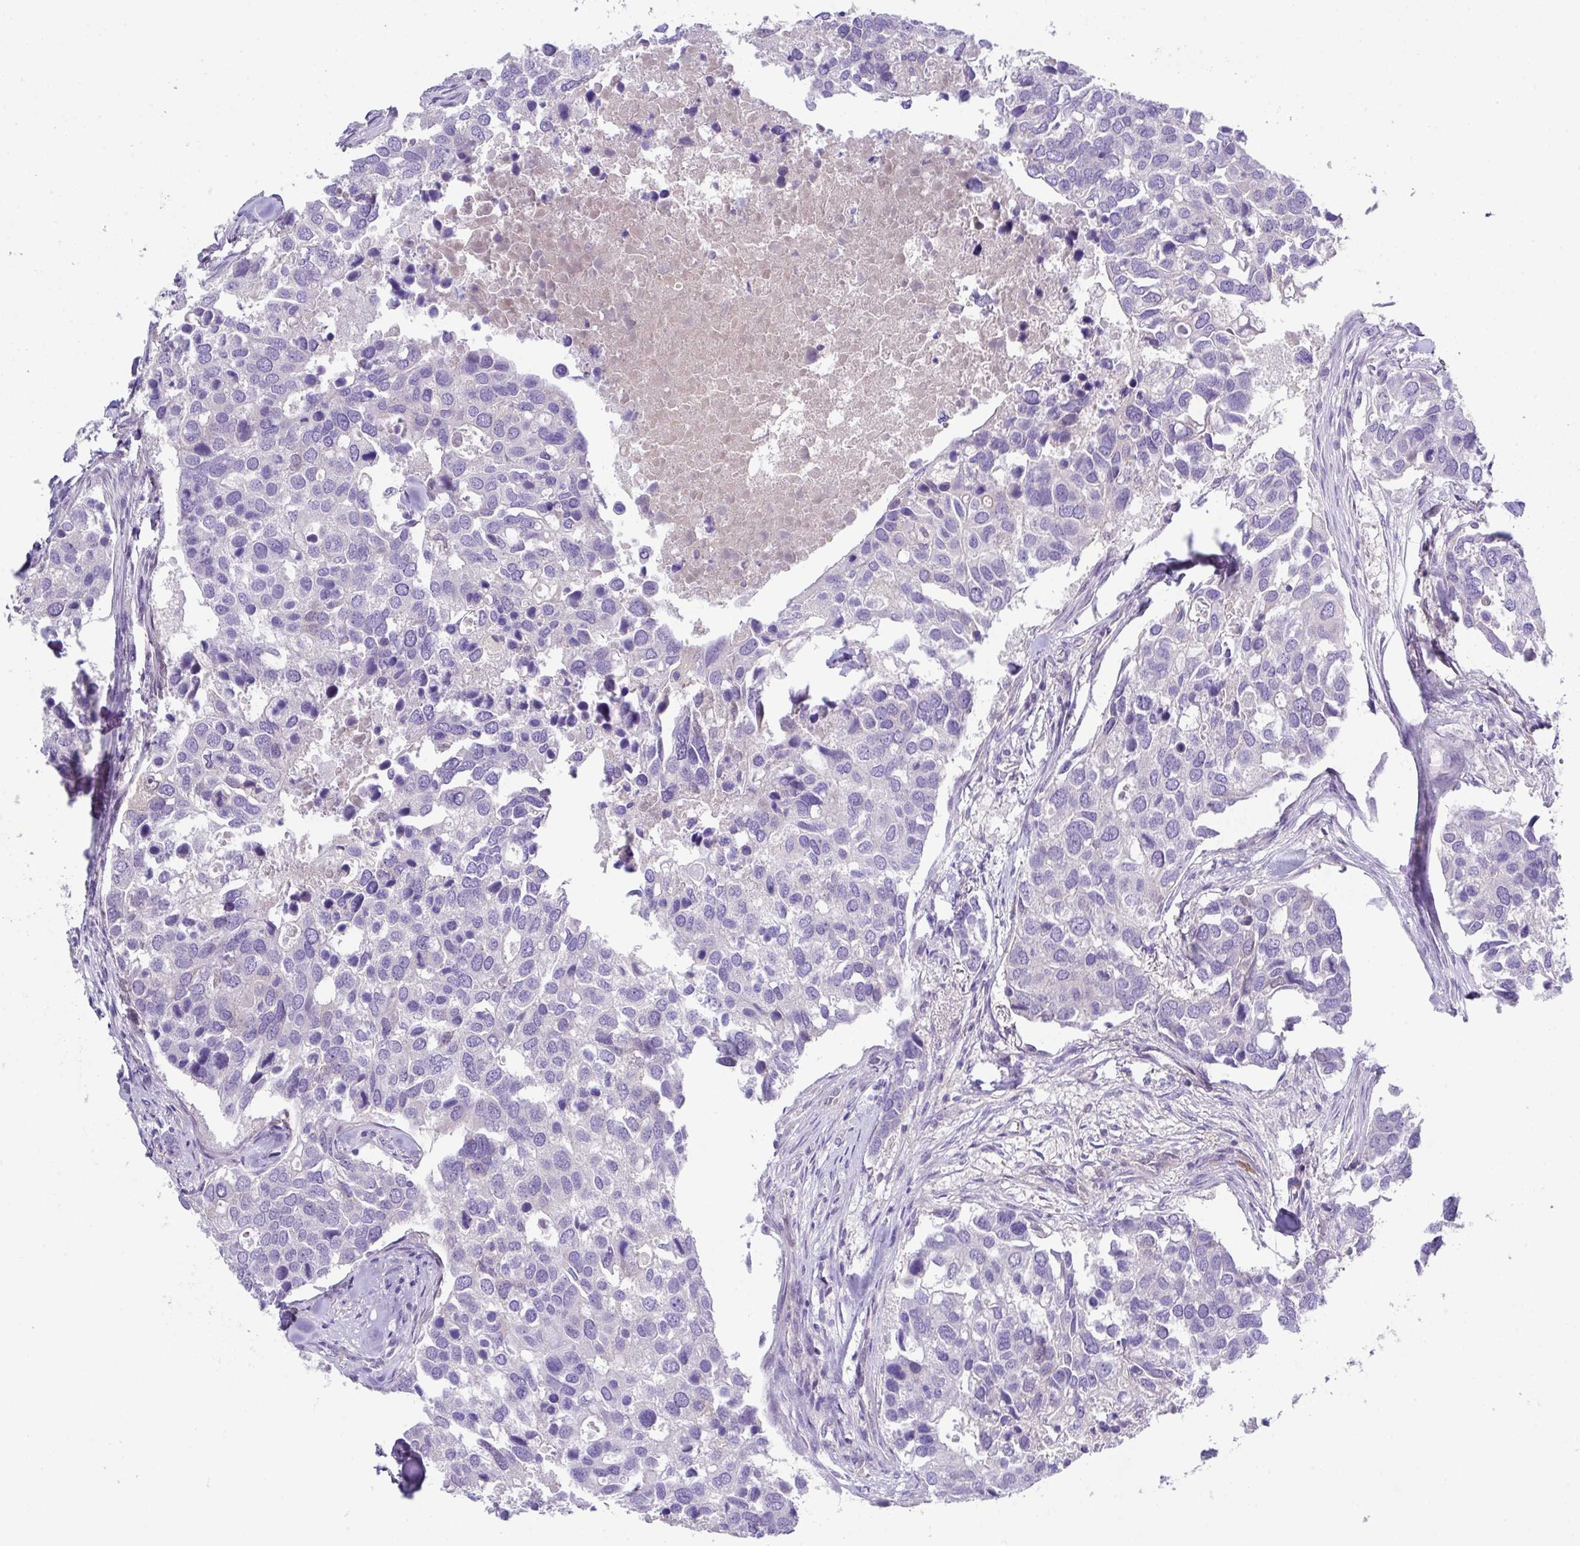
{"staining": {"intensity": "negative", "quantity": "none", "location": "none"}, "tissue": "breast cancer", "cell_type": "Tumor cells", "image_type": "cancer", "snomed": [{"axis": "morphology", "description": "Duct carcinoma"}, {"axis": "topography", "description": "Breast"}], "caption": "Immunohistochemical staining of human breast invasive ductal carcinoma reveals no significant positivity in tumor cells. (DAB IHC, high magnification).", "gene": "DNAL1", "patient": {"sex": "female", "age": 83}}